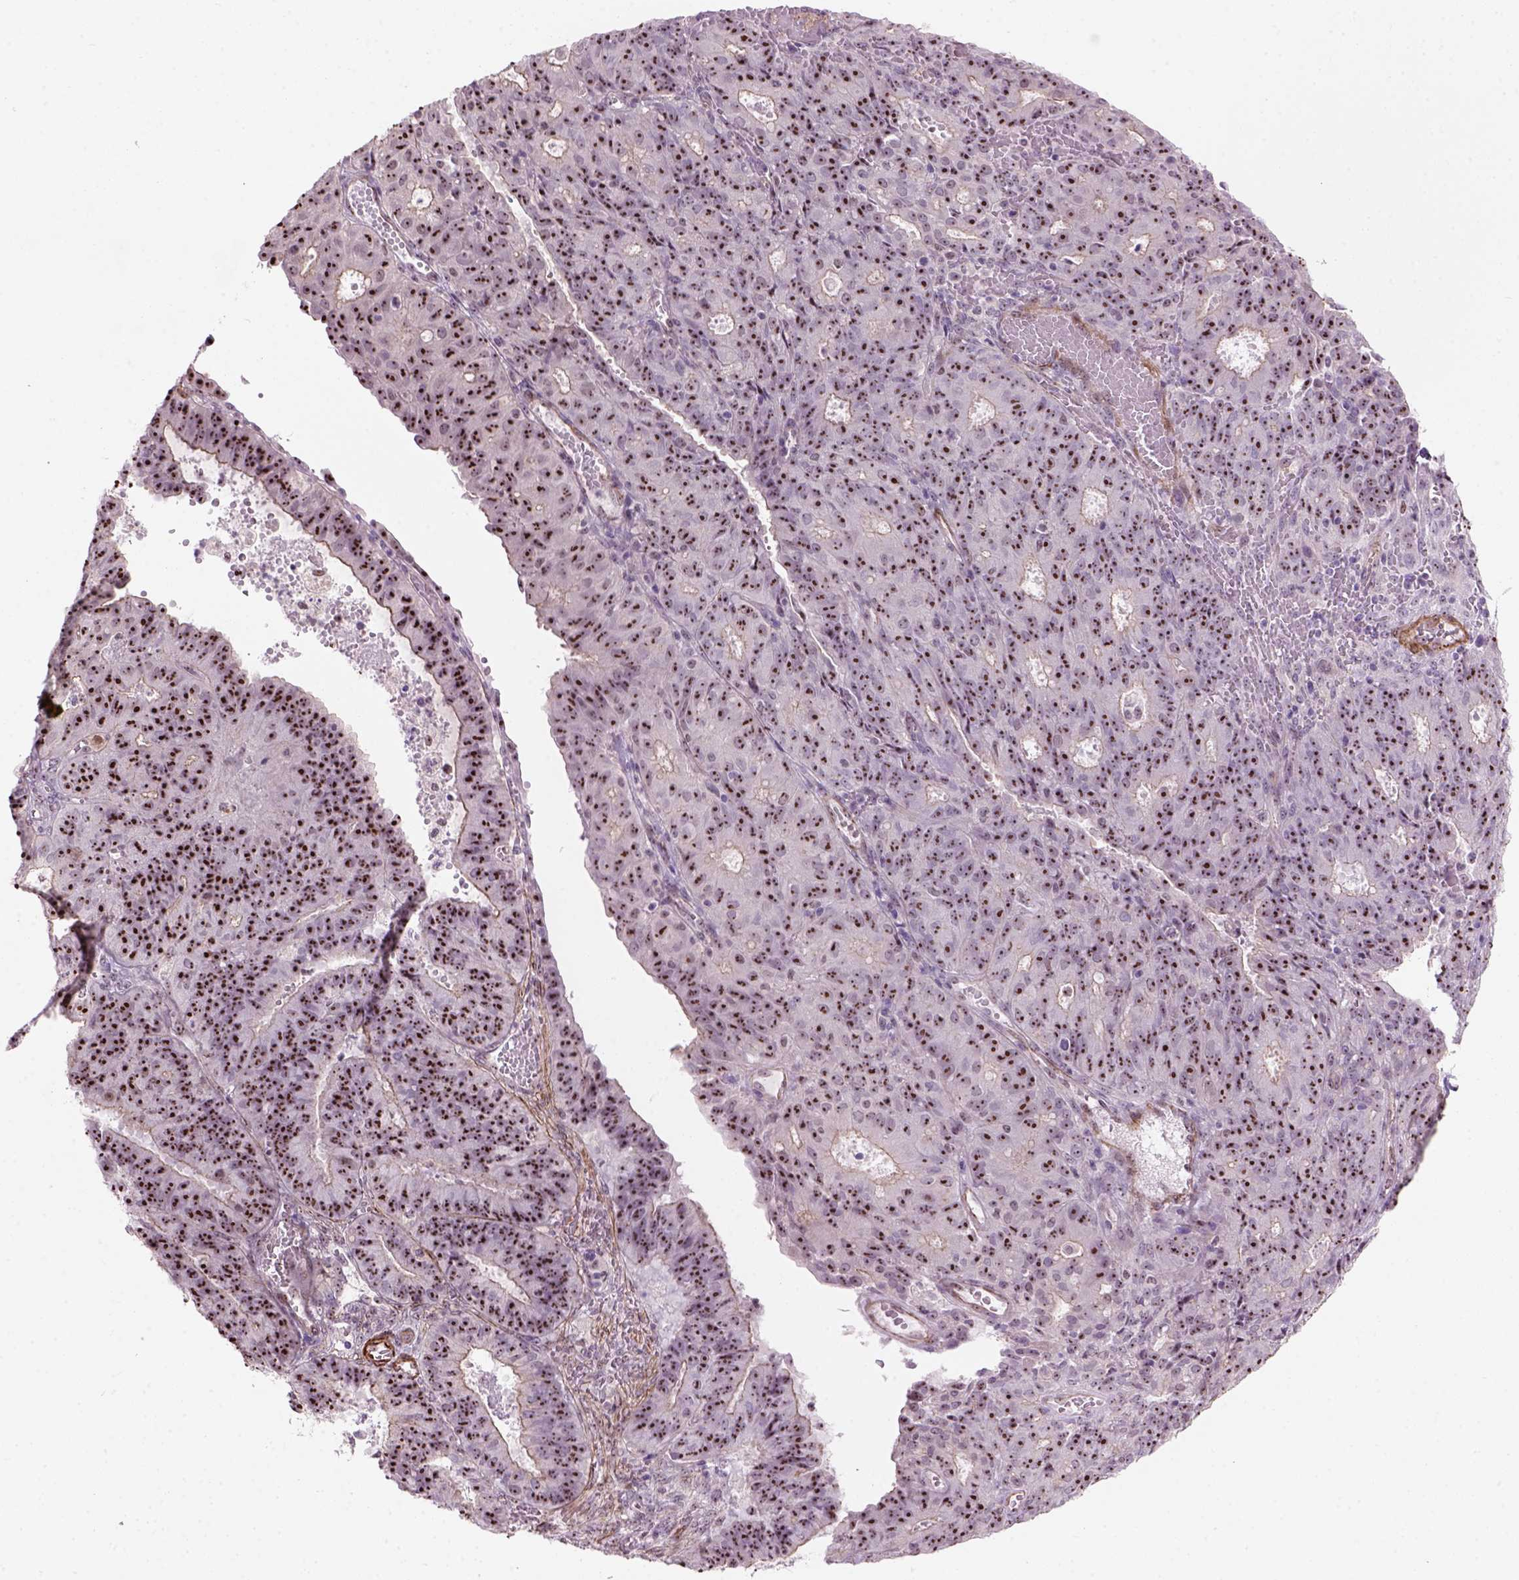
{"staining": {"intensity": "strong", "quantity": ">75%", "location": "nuclear"}, "tissue": "ovarian cancer", "cell_type": "Tumor cells", "image_type": "cancer", "snomed": [{"axis": "morphology", "description": "Carcinoma, endometroid"}, {"axis": "topography", "description": "Ovary"}], "caption": "Immunohistochemical staining of ovarian endometroid carcinoma demonstrates strong nuclear protein staining in about >75% of tumor cells. (IHC, brightfield microscopy, high magnification).", "gene": "RRS1", "patient": {"sex": "female", "age": 42}}